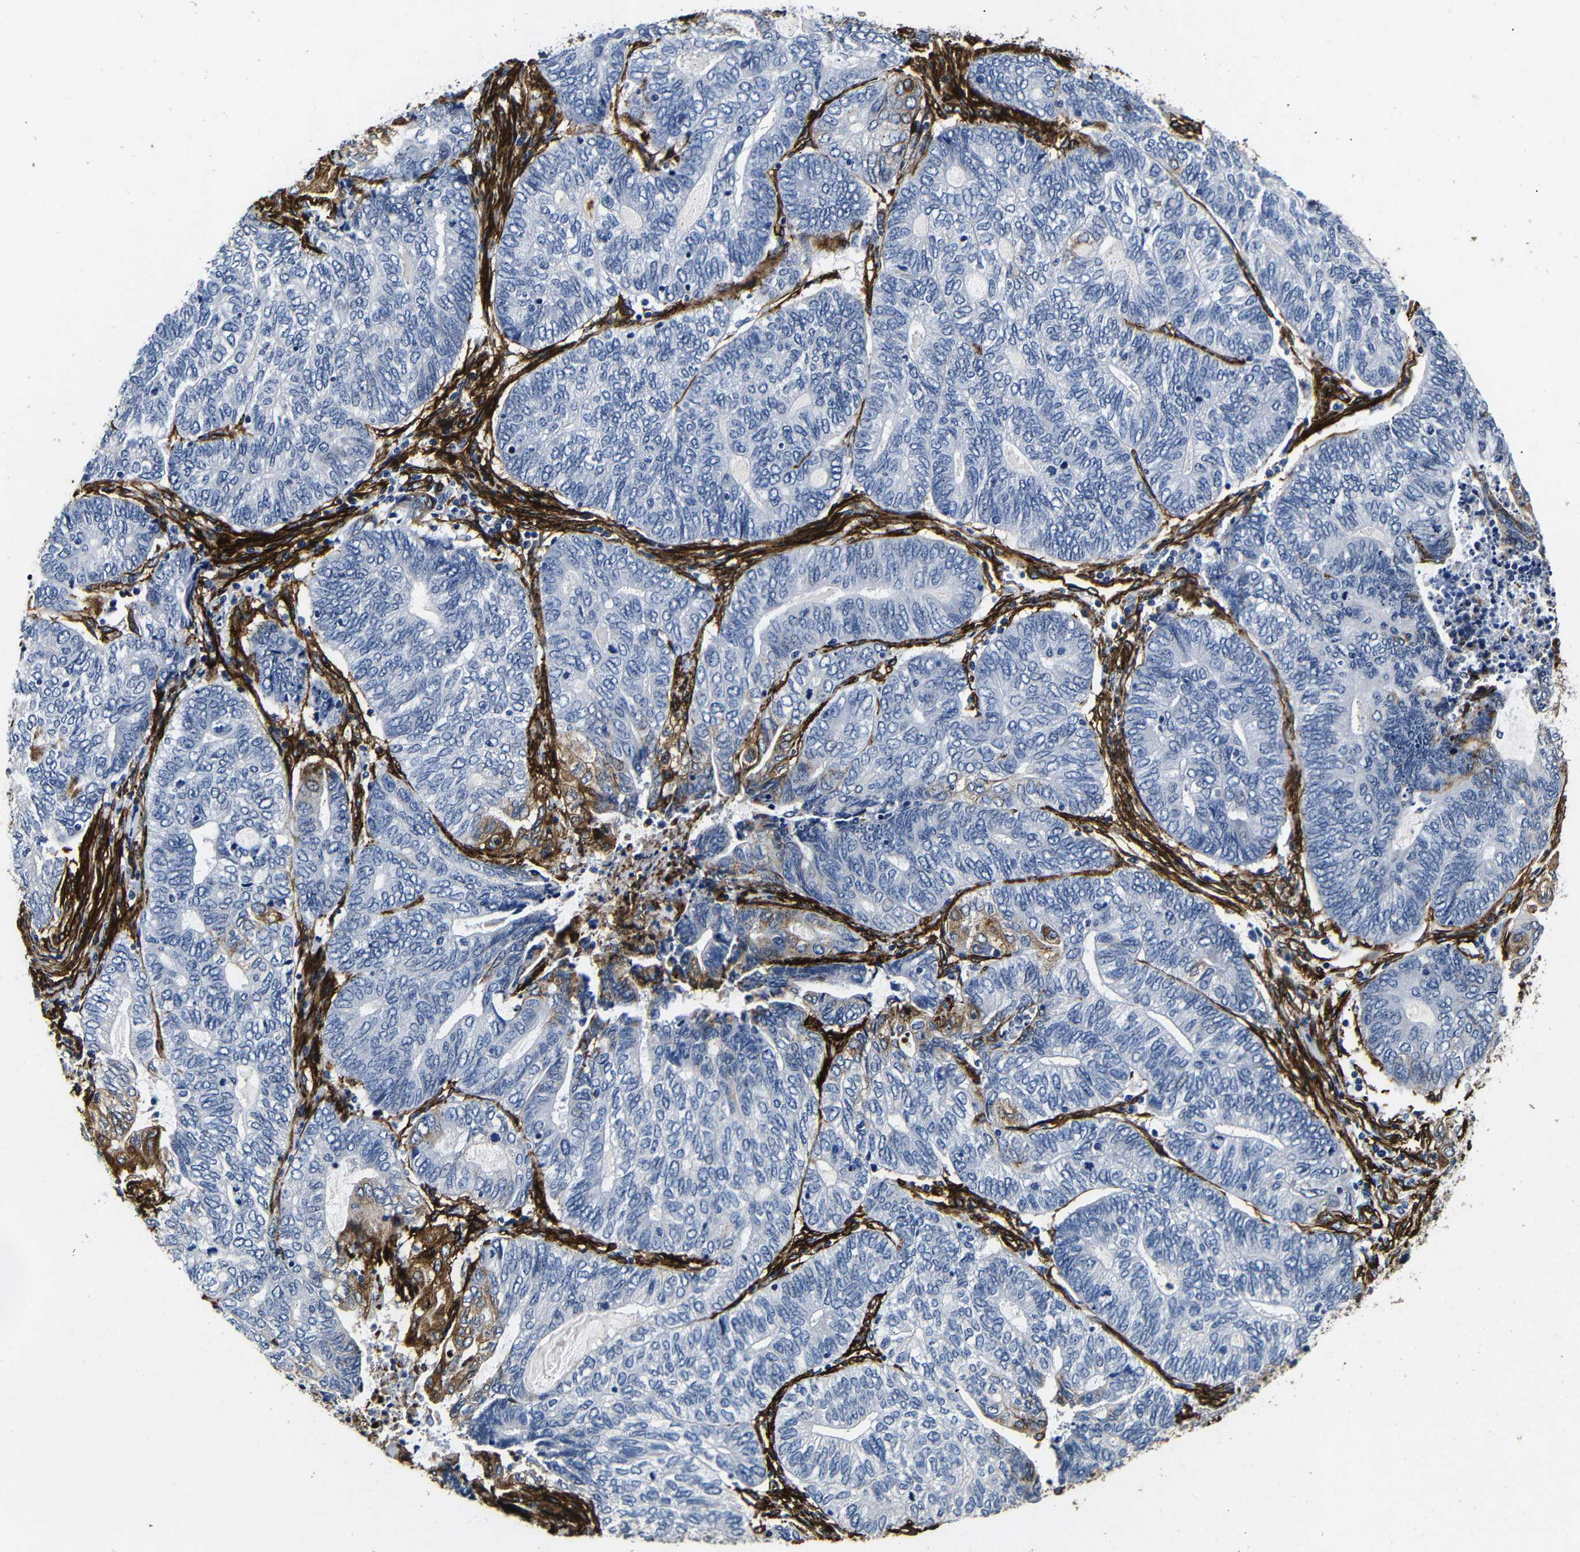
{"staining": {"intensity": "moderate", "quantity": "<25%", "location": "cytoplasmic/membranous"}, "tissue": "endometrial cancer", "cell_type": "Tumor cells", "image_type": "cancer", "snomed": [{"axis": "morphology", "description": "Adenocarcinoma, NOS"}, {"axis": "topography", "description": "Uterus"}, {"axis": "topography", "description": "Endometrium"}], "caption": "Immunohistochemistry (IHC) of human endometrial adenocarcinoma displays low levels of moderate cytoplasmic/membranous positivity in approximately <25% of tumor cells.", "gene": "CAV2", "patient": {"sex": "female", "age": 70}}